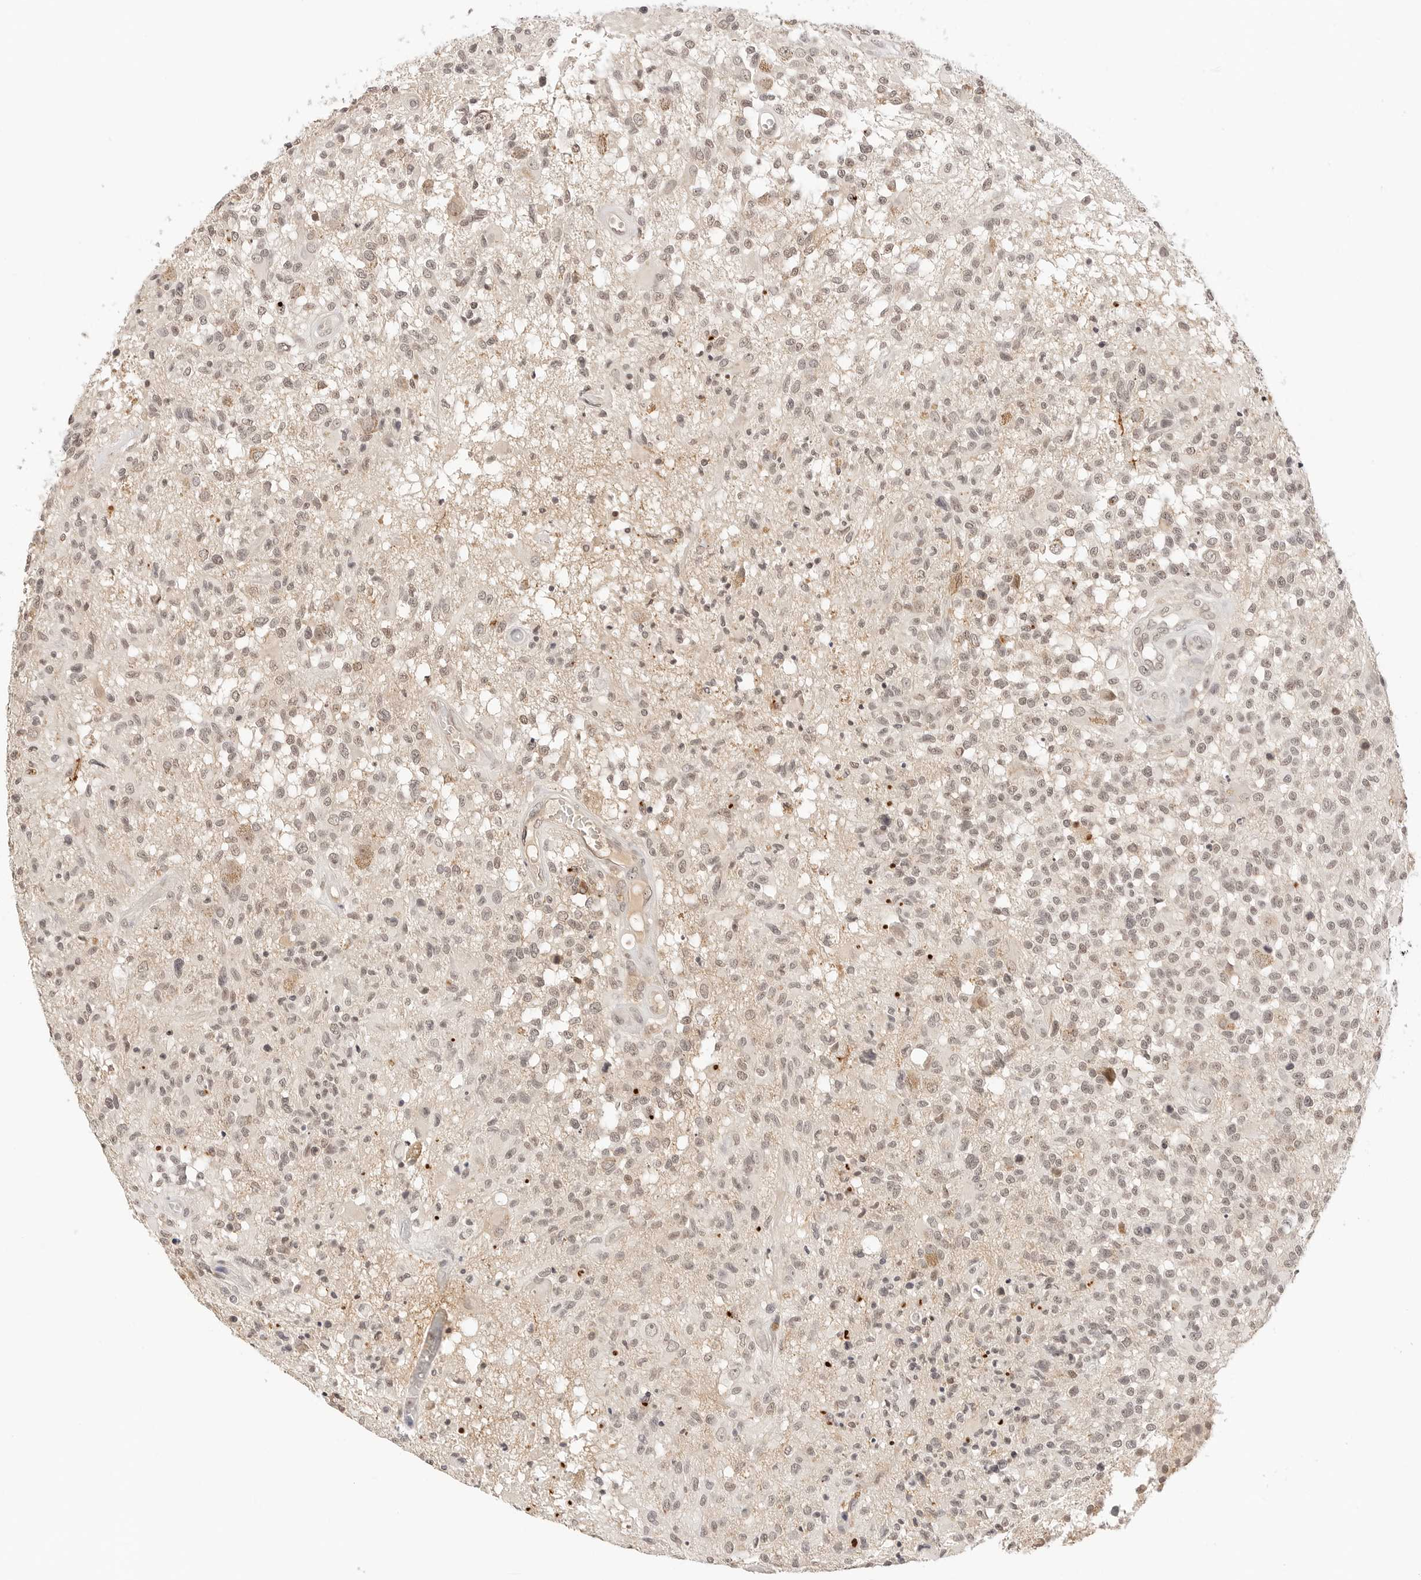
{"staining": {"intensity": "weak", "quantity": ">75%", "location": "nuclear"}, "tissue": "glioma", "cell_type": "Tumor cells", "image_type": "cancer", "snomed": [{"axis": "morphology", "description": "Glioma, malignant, High grade"}, {"axis": "morphology", "description": "Glioblastoma, NOS"}, {"axis": "topography", "description": "Brain"}], "caption": "This photomicrograph displays glioma stained with immunohistochemistry (IHC) to label a protein in brown. The nuclear of tumor cells show weak positivity for the protein. Nuclei are counter-stained blue.", "gene": "SEPTIN4", "patient": {"sex": "male", "age": 60}}